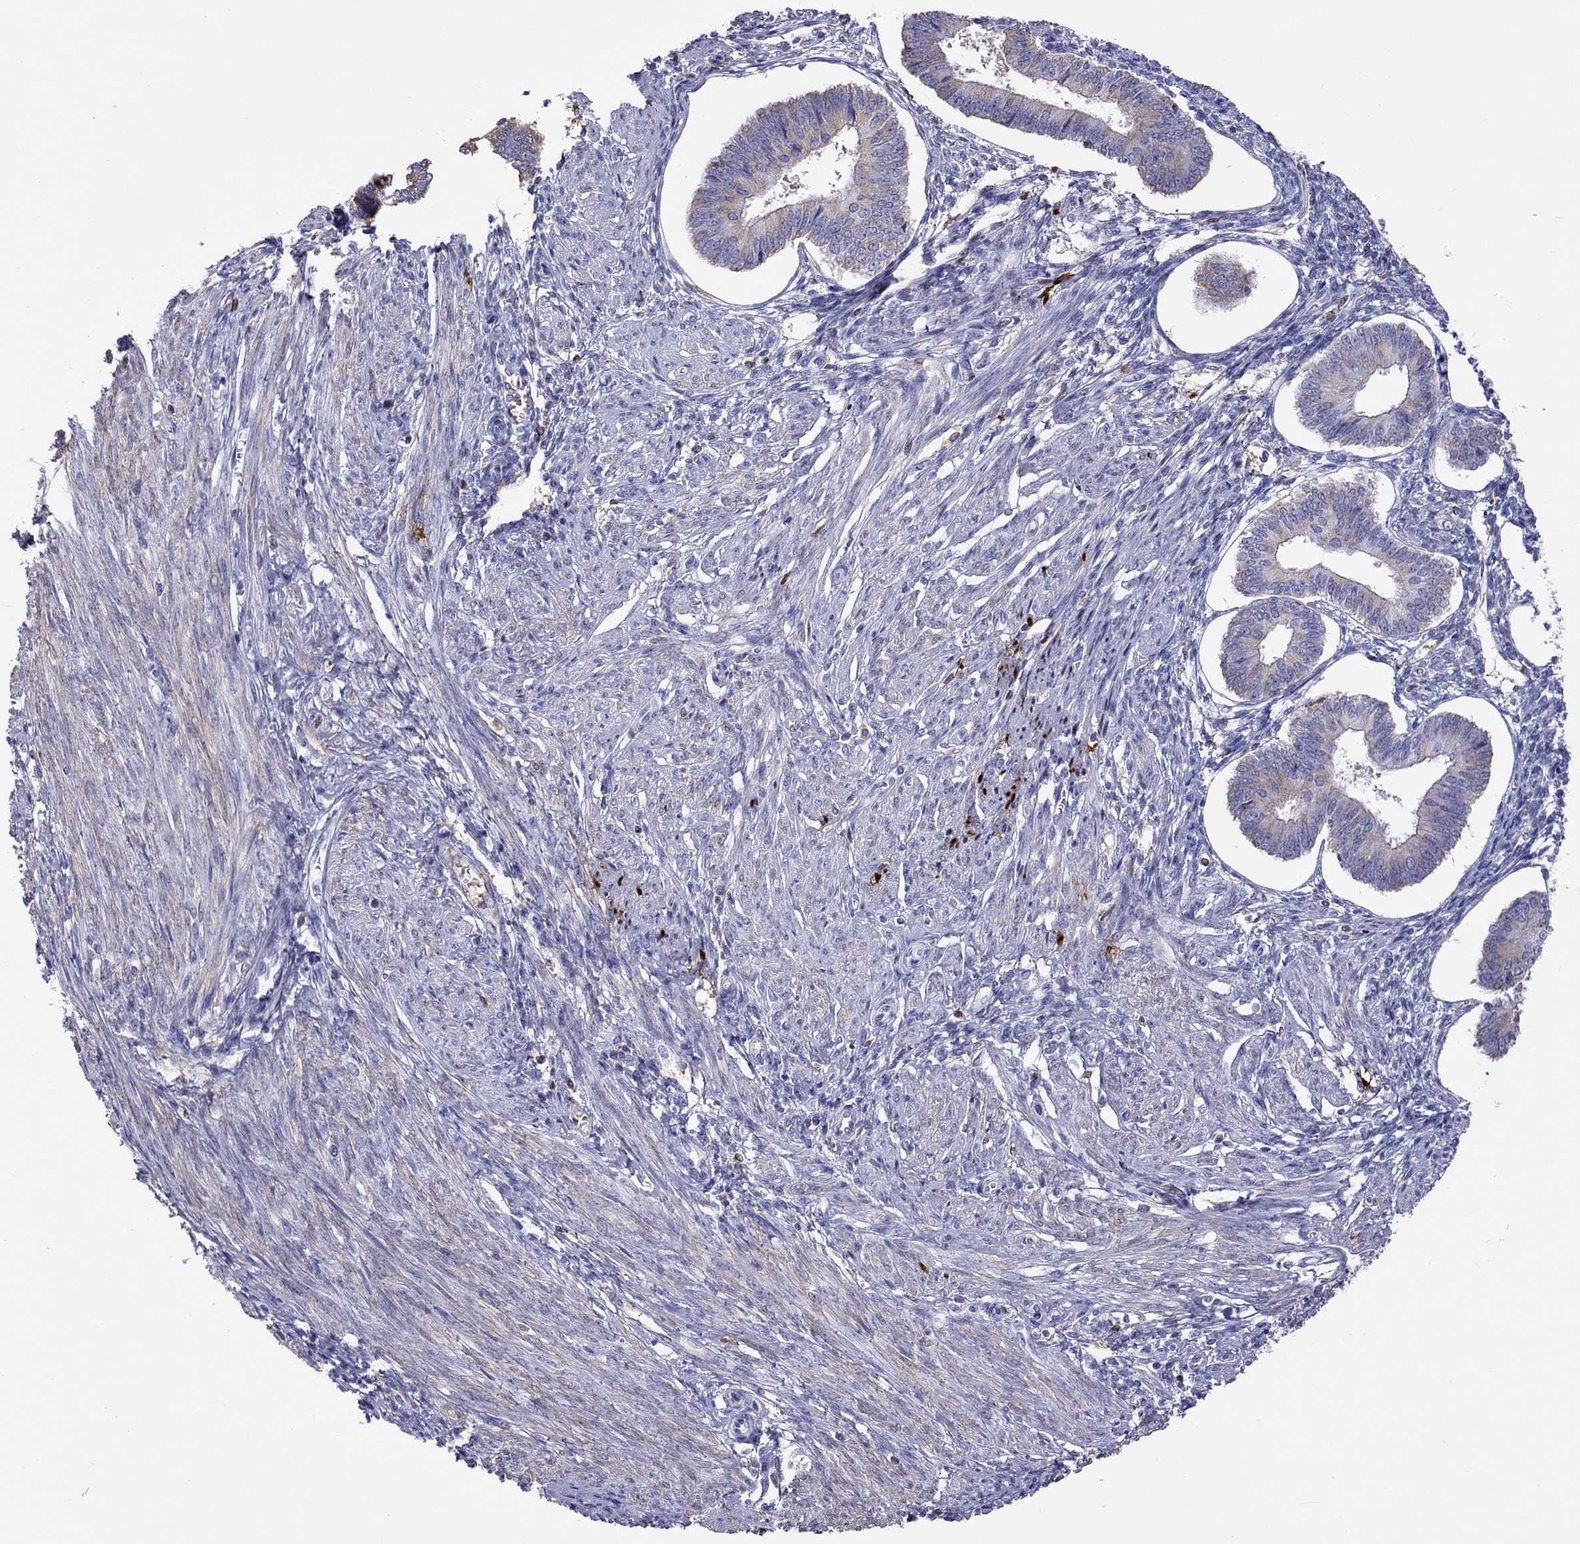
{"staining": {"intensity": "negative", "quantity": "none", "location": "none"}, "tissue": "endometrium", "cell_type": "Cells in endometrial stroma", "image_type": "normal", "snomed": [{"axis": "morphology", "description": "Normal tissue, NOS"}, {"axis": "topography", "description": "Endometrium"}], "caption": "Cells in endometrial stroma are negative for protein expression in benign human endometrium. Brightfield microscopy of IHC stained with DAB (3,3'-diaminobenzidine) (brown) and hematoxylin (blue), captured at high magnification.", "gene": "SERPINA3", "patient": {"sex": "female", "age": 42}}